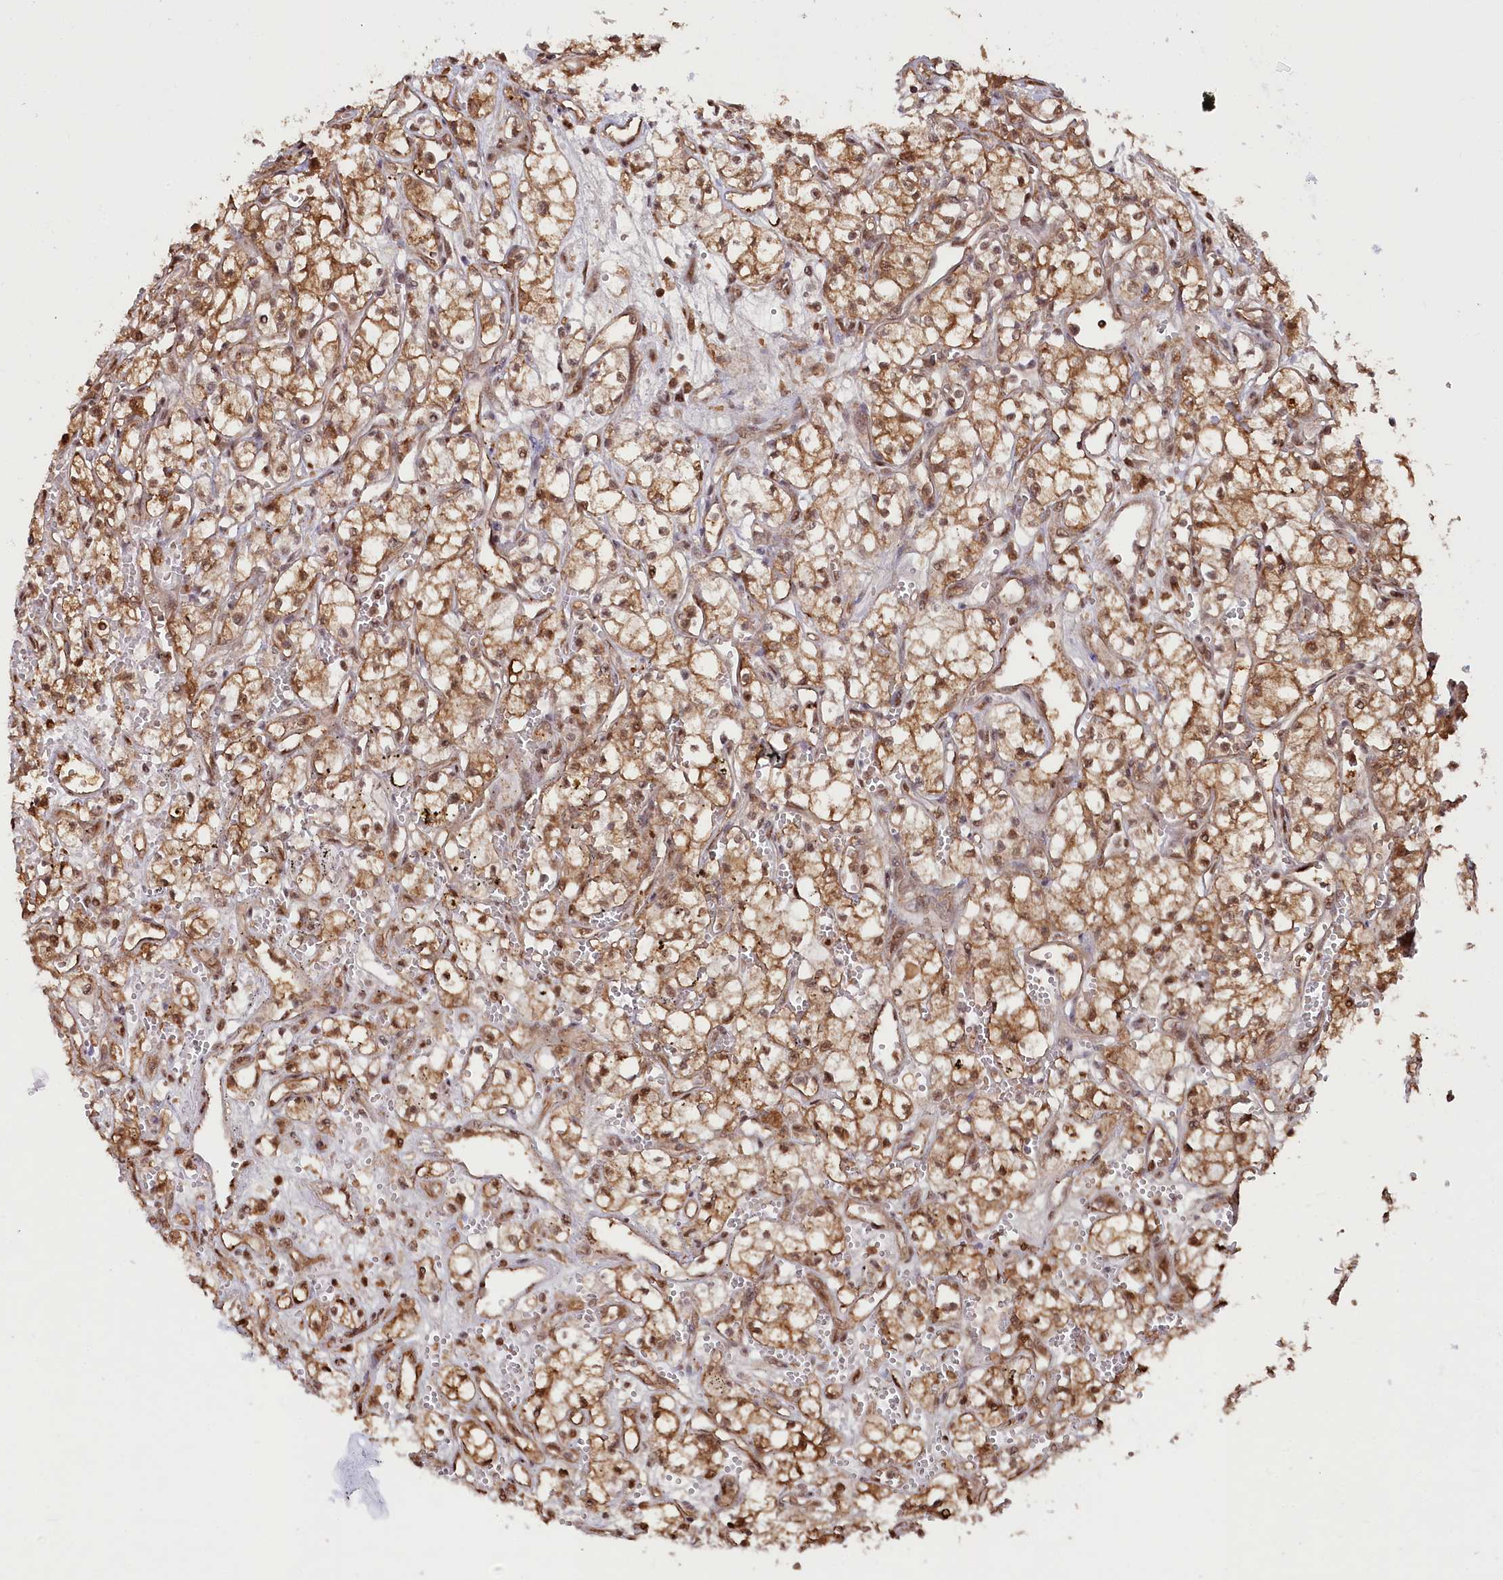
{"staining": {"intensity": "moderate", "quantity": ">75%", "location": "cytoplasmic/membranous,nuclear"}, "tissue": "renal cancer", "cell_type": "Tumor cells", "image_type": "cancer", "snomed": [{"axis": "morphology", "description": "Adenocarcinoma, NOS"}, {"axis": "topography", "description": "Kidney"}], "caption": "Protein analysis of renal adenocarcinoma tissue demonstrates moderate cytoplasmic/membranous and nuclear staining in about >75% of tumor cells.", "gene": "PSMA1", "patient": {"sex": "male", "age": 59}}